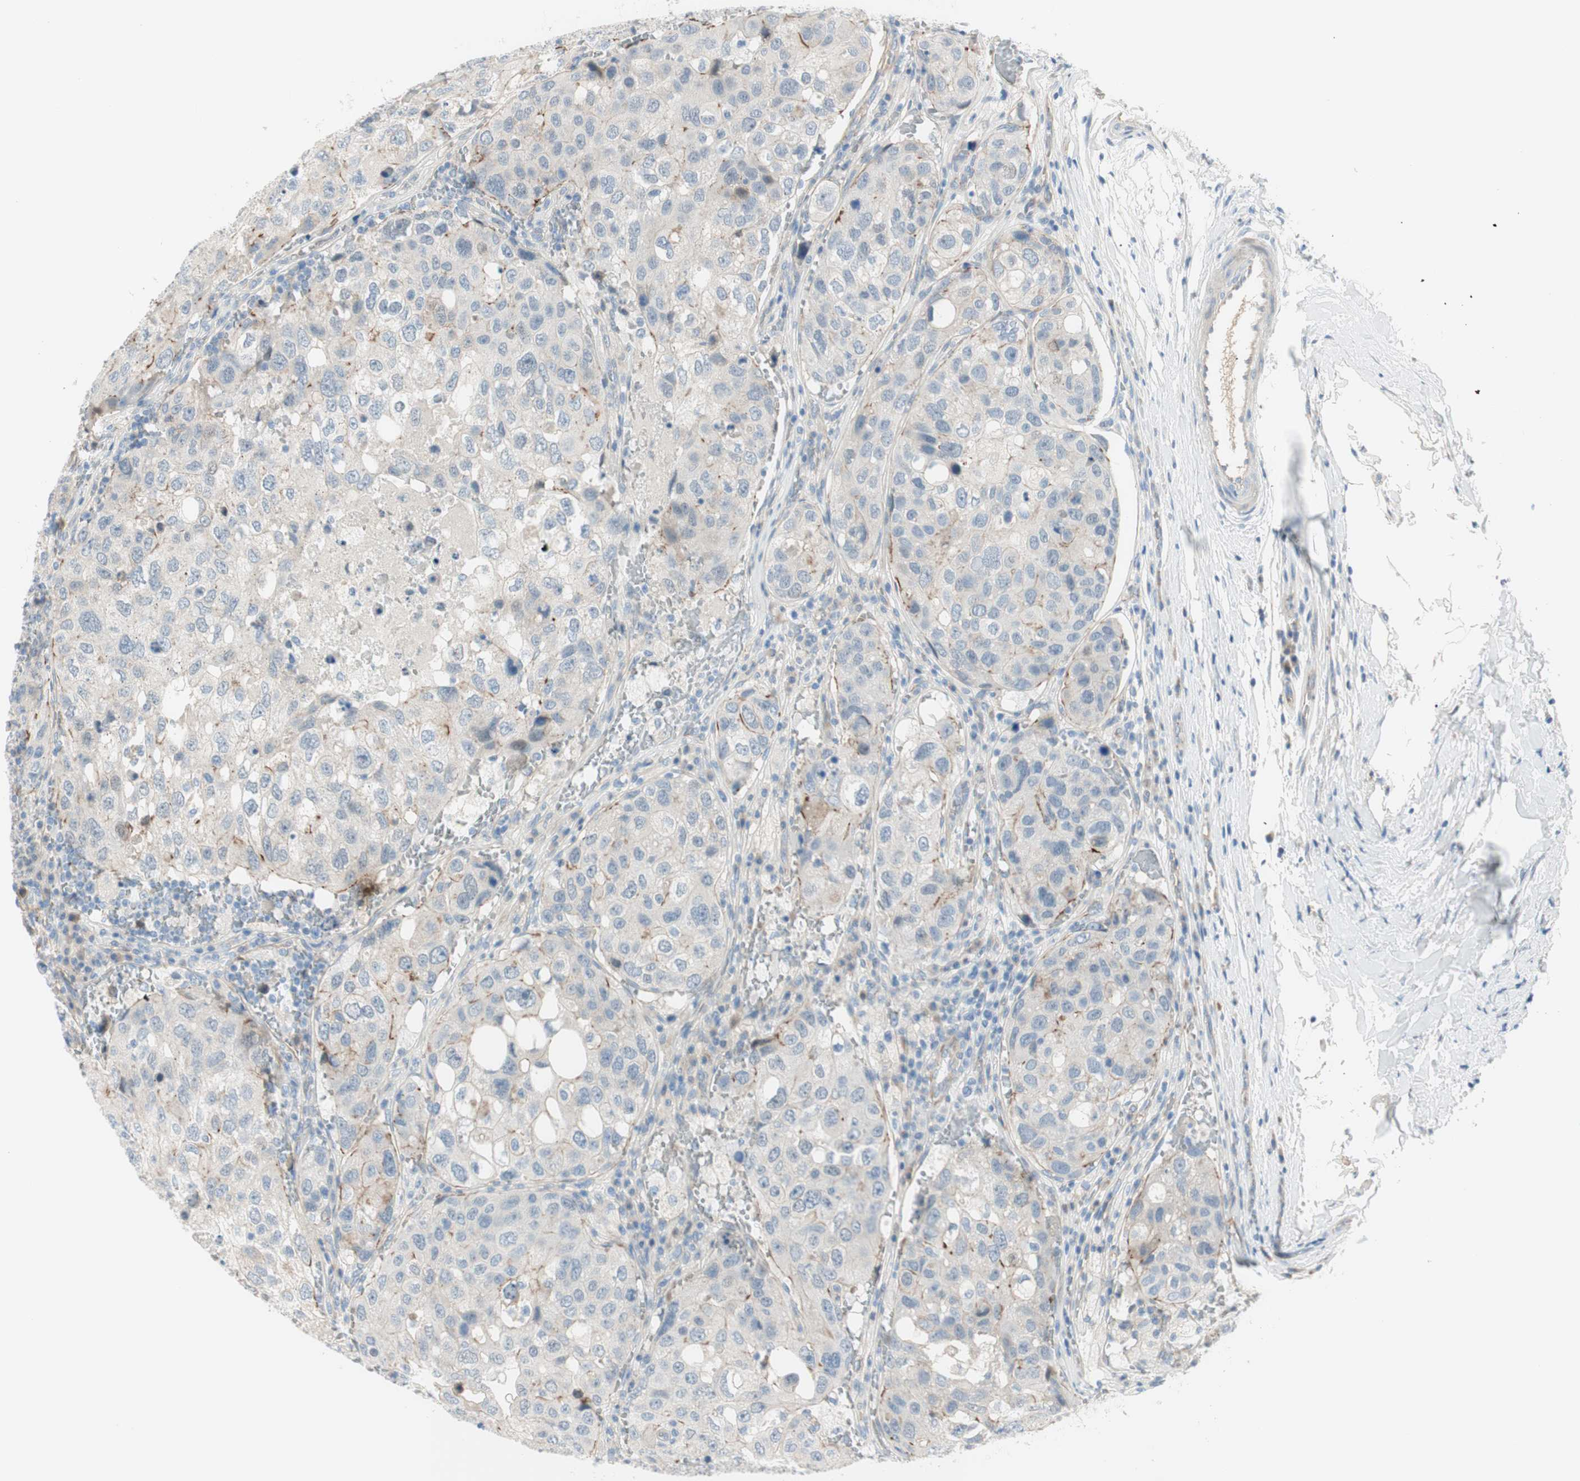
{"staining": {"intensity": "weak", "quantity": "25%-75%", "location": "cytoplasmic/membranous"}, "tissue": "urothelial cancer", "cell_type": "Tumor cells", "image_type": "cancer", "snomed": [{"axis": "morphology", "description": "Urothelial carcinoma, High grade"}, {"axis": "topography", "description": "Lymph node"}, {"axis": "topography", "description": "Urinary bladder"}], "caption": "DAB (3,3'-diaminobenzidine) immunohistochemical staining of human urothelial carcinoma (high-grade) displays weak cytoplasmic/membranous protein staining in approximately 25%-75% of tumor cells.", "gene": "TJP1", "patient": {"sex": "male", "age": 51}}